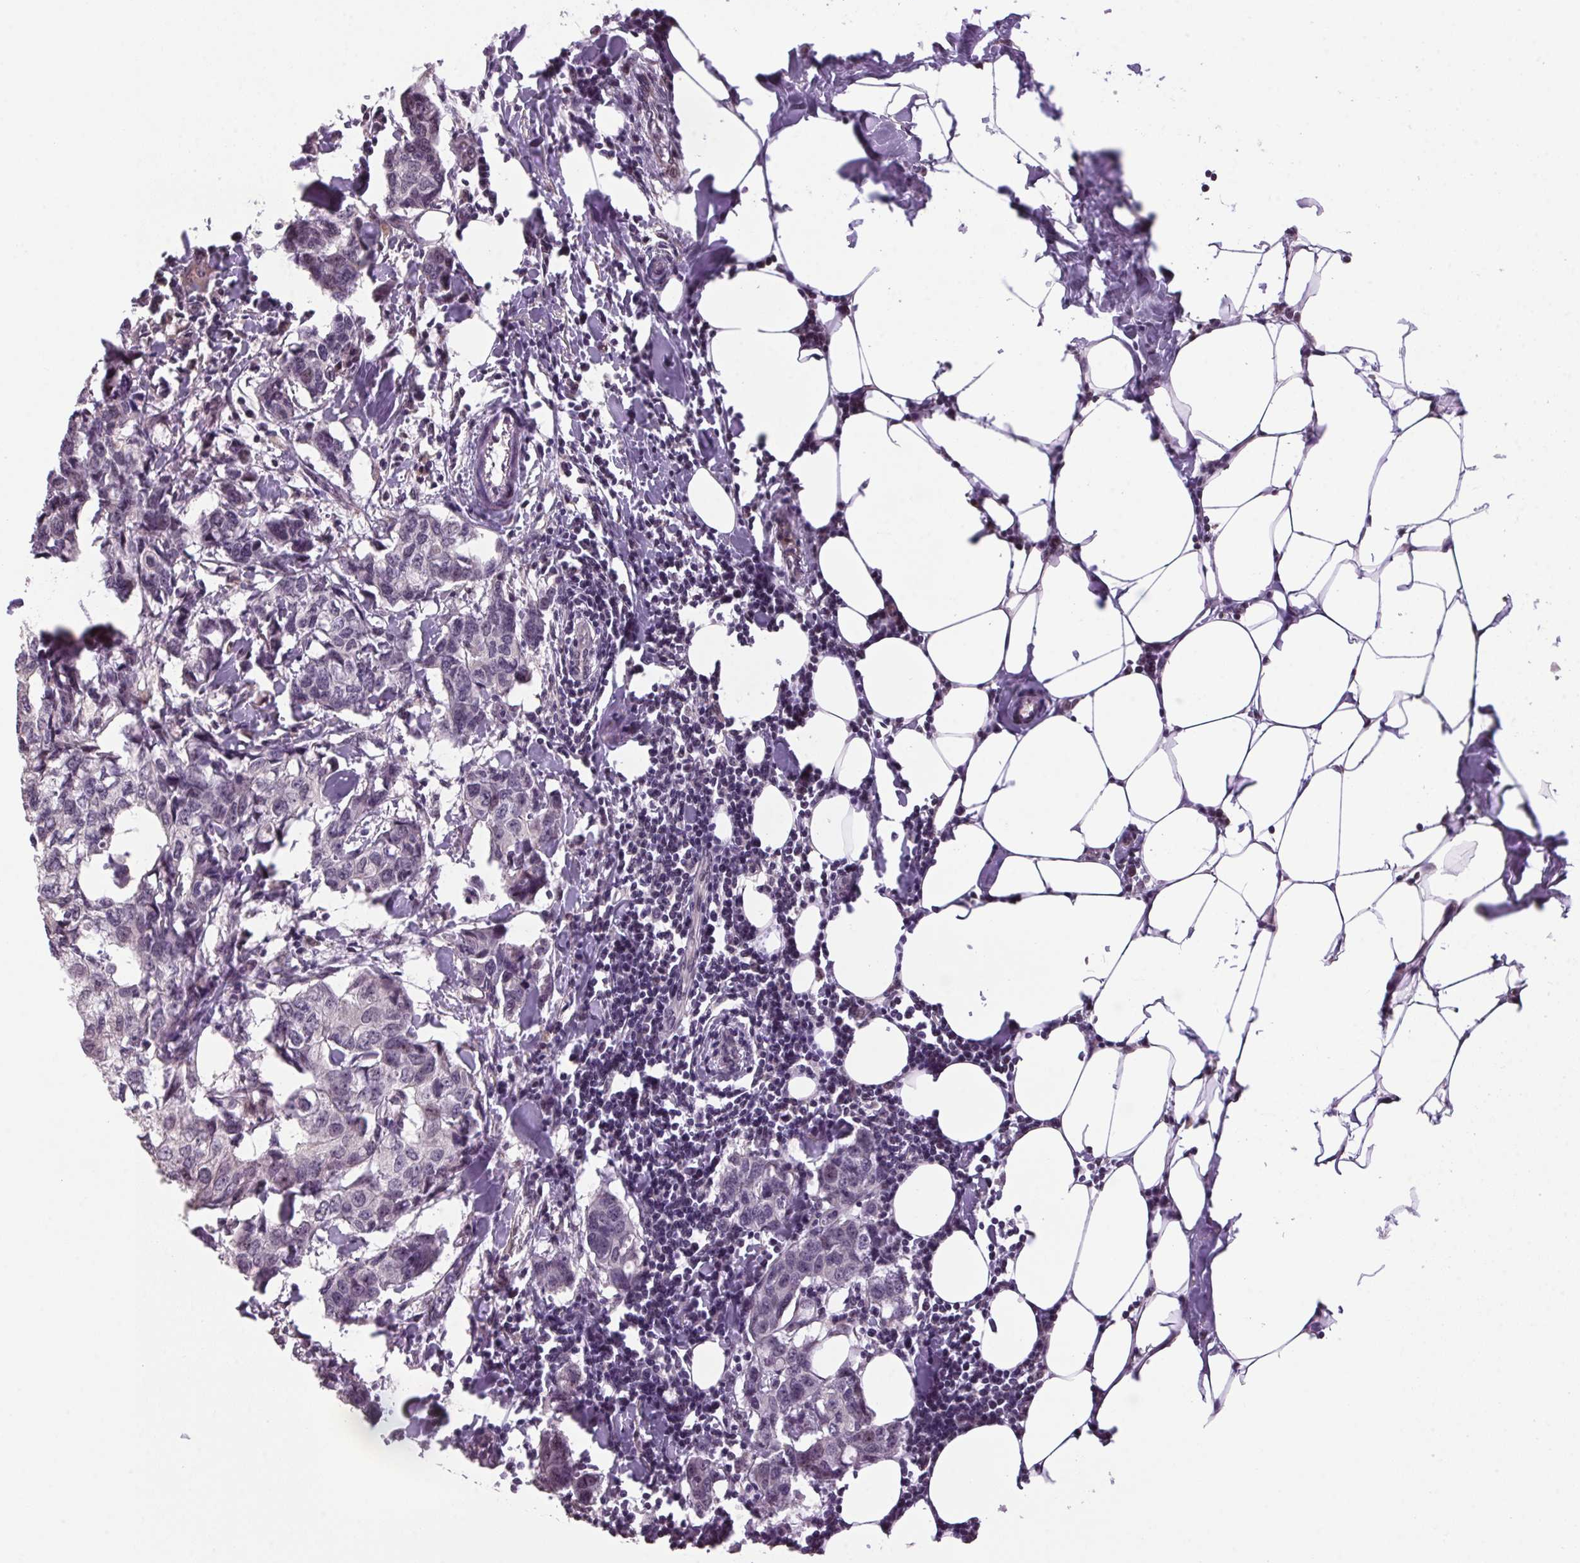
{"staining": {"intensity": "weak", "quantity": "<25%", "location": "nuclear"}, "tissue": "breast cancer", "cell_type": "Tumor cells", "image_type": "cancer", "snomed": [{"axis": "morphology", "description": "Duct carcinoma"}, {"axis": "topography", "description": "Breast"}], "caption": "An immunohistochemistry histopathology image of breast cancer is shown. There is no staining in tumor cells of breast cancer.", "gene": "VWA3B", "patient": {"sex": "female", "age": 27}}